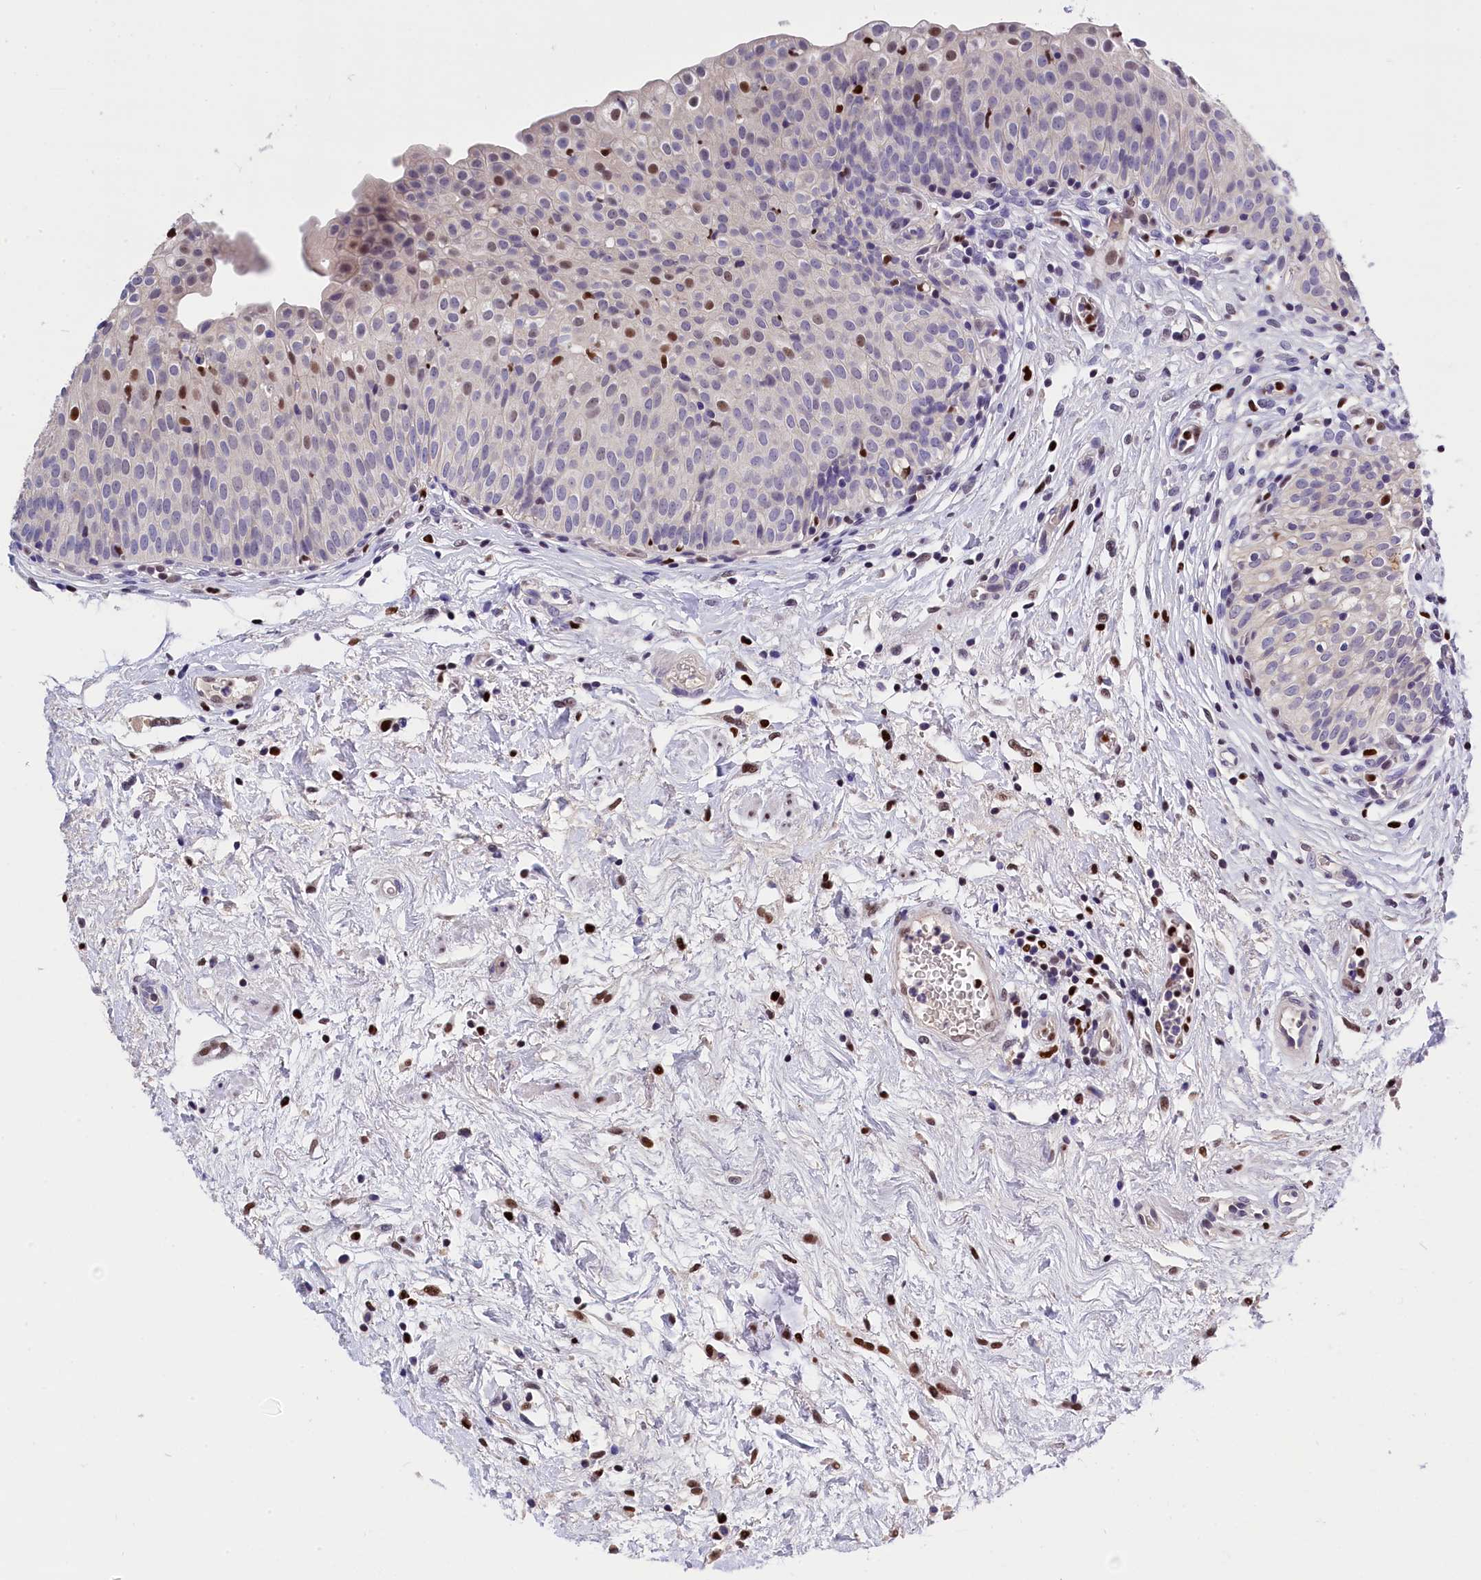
{"staining": {"intensity": "moderate", "quantity": "<25%", "location": "nuclear"}, "tissue": "urinary bladder", "cell_type": "Urothelial cells", "image_type": "normal", "snomed": [{"axis": "morphology", "description": "Normal tissue, NOS"}, {"axis": "topography", "description": "Urinary bladder"}], "caption": "The immunohistochemical stain highlights moderate nuclear positivity in urothelial cells of normal urinary bladder.", "gene": "BTBD9", "patient": {"sex": "male", "age": 55}}